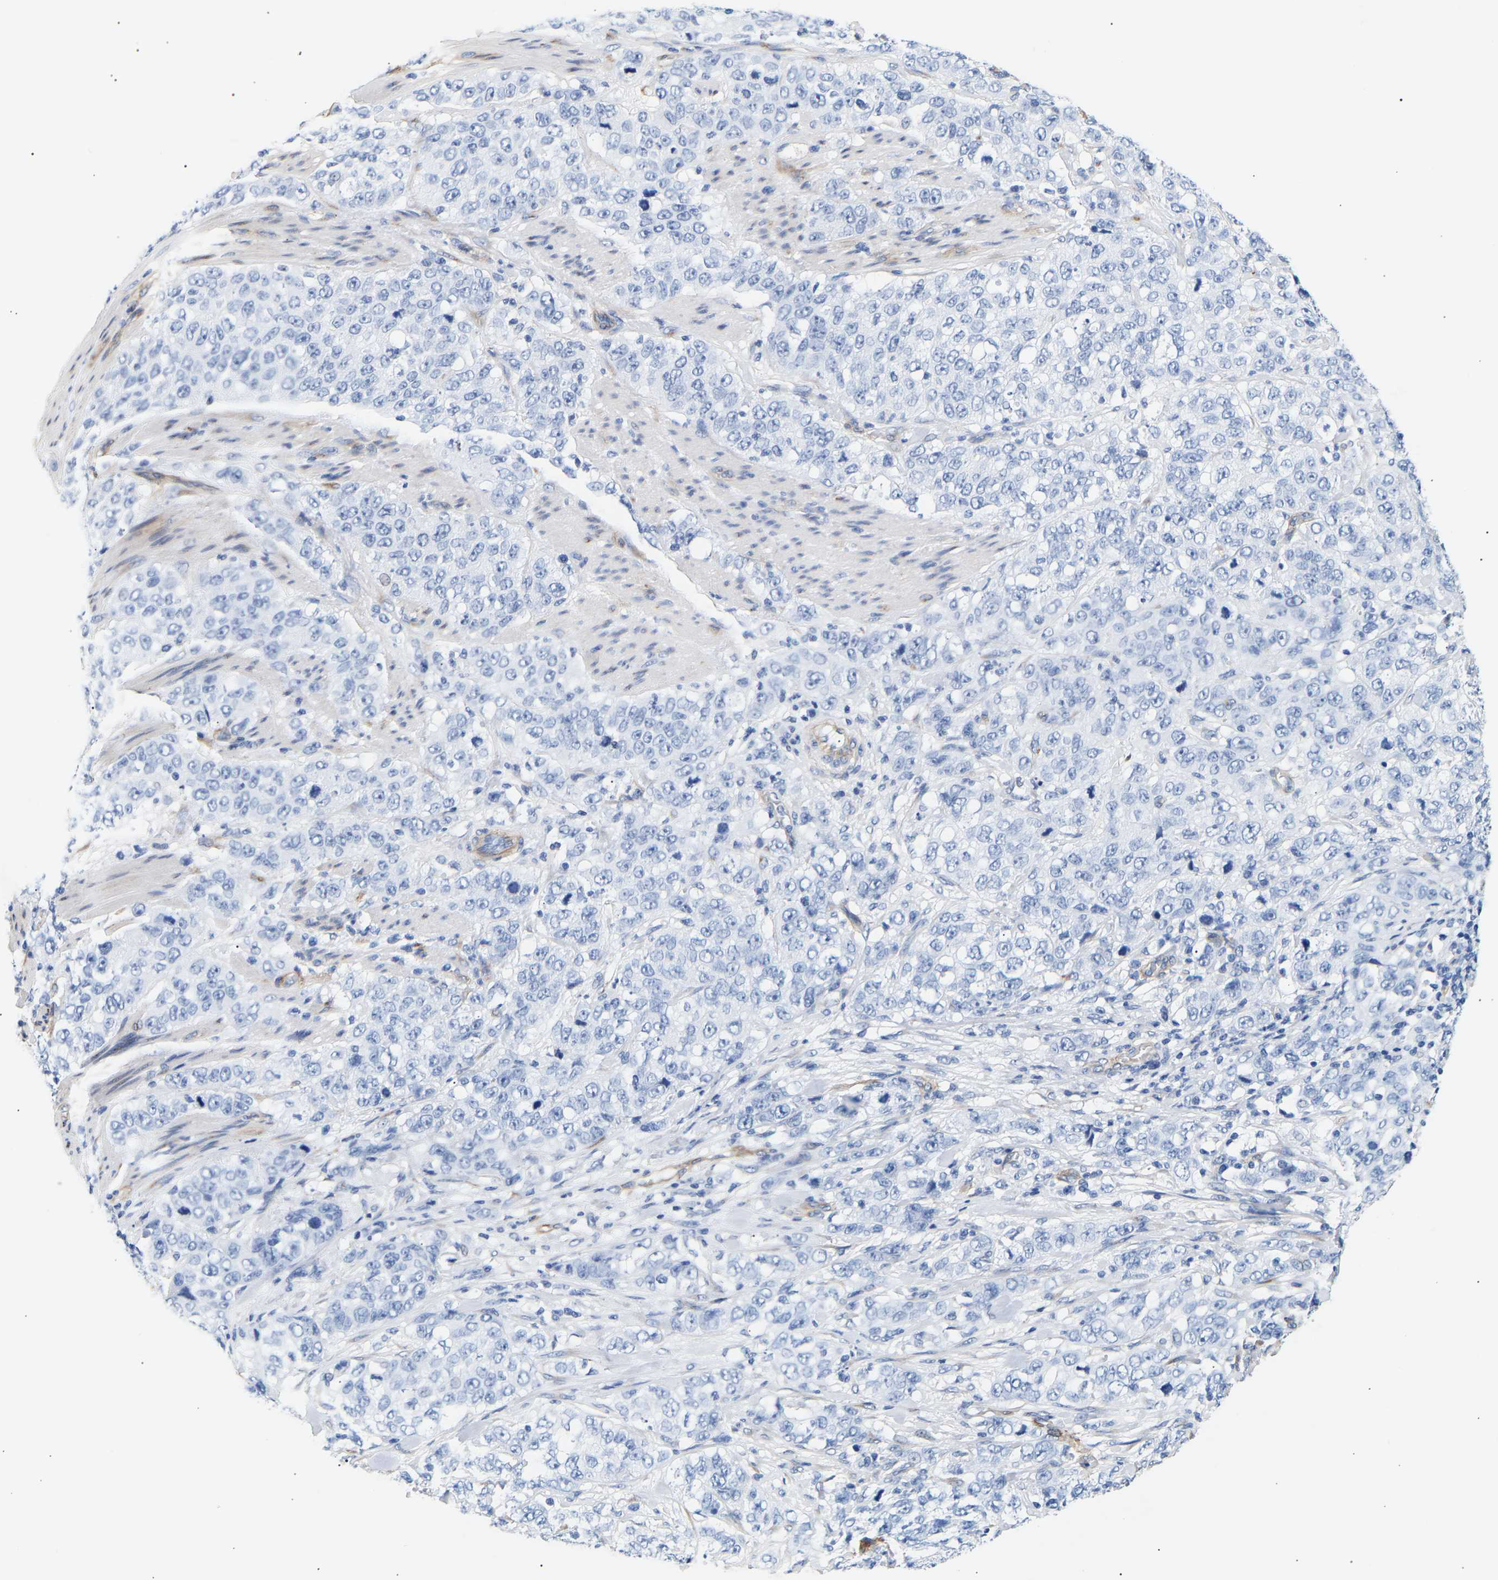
{"staining": {"intensity": "negative", "quantity": "none", "location": "none"}, "tissue": "stomach cancer", "cell_type": "Tumor cells", "image_type": "cancer", "snomed": [{"axis": "morphology", "description": "Adenocarcinoma, NOS"}, {"axis": "topography", "description": "Stomach"}], "caption": "Tumor cells are negative for protein expression in human stomach adenocarcinoma. (DAB IHC with hematoxylin counter stain).", "gene": "IGFBP7", "patient": {"sex": "male", "age": 48}}